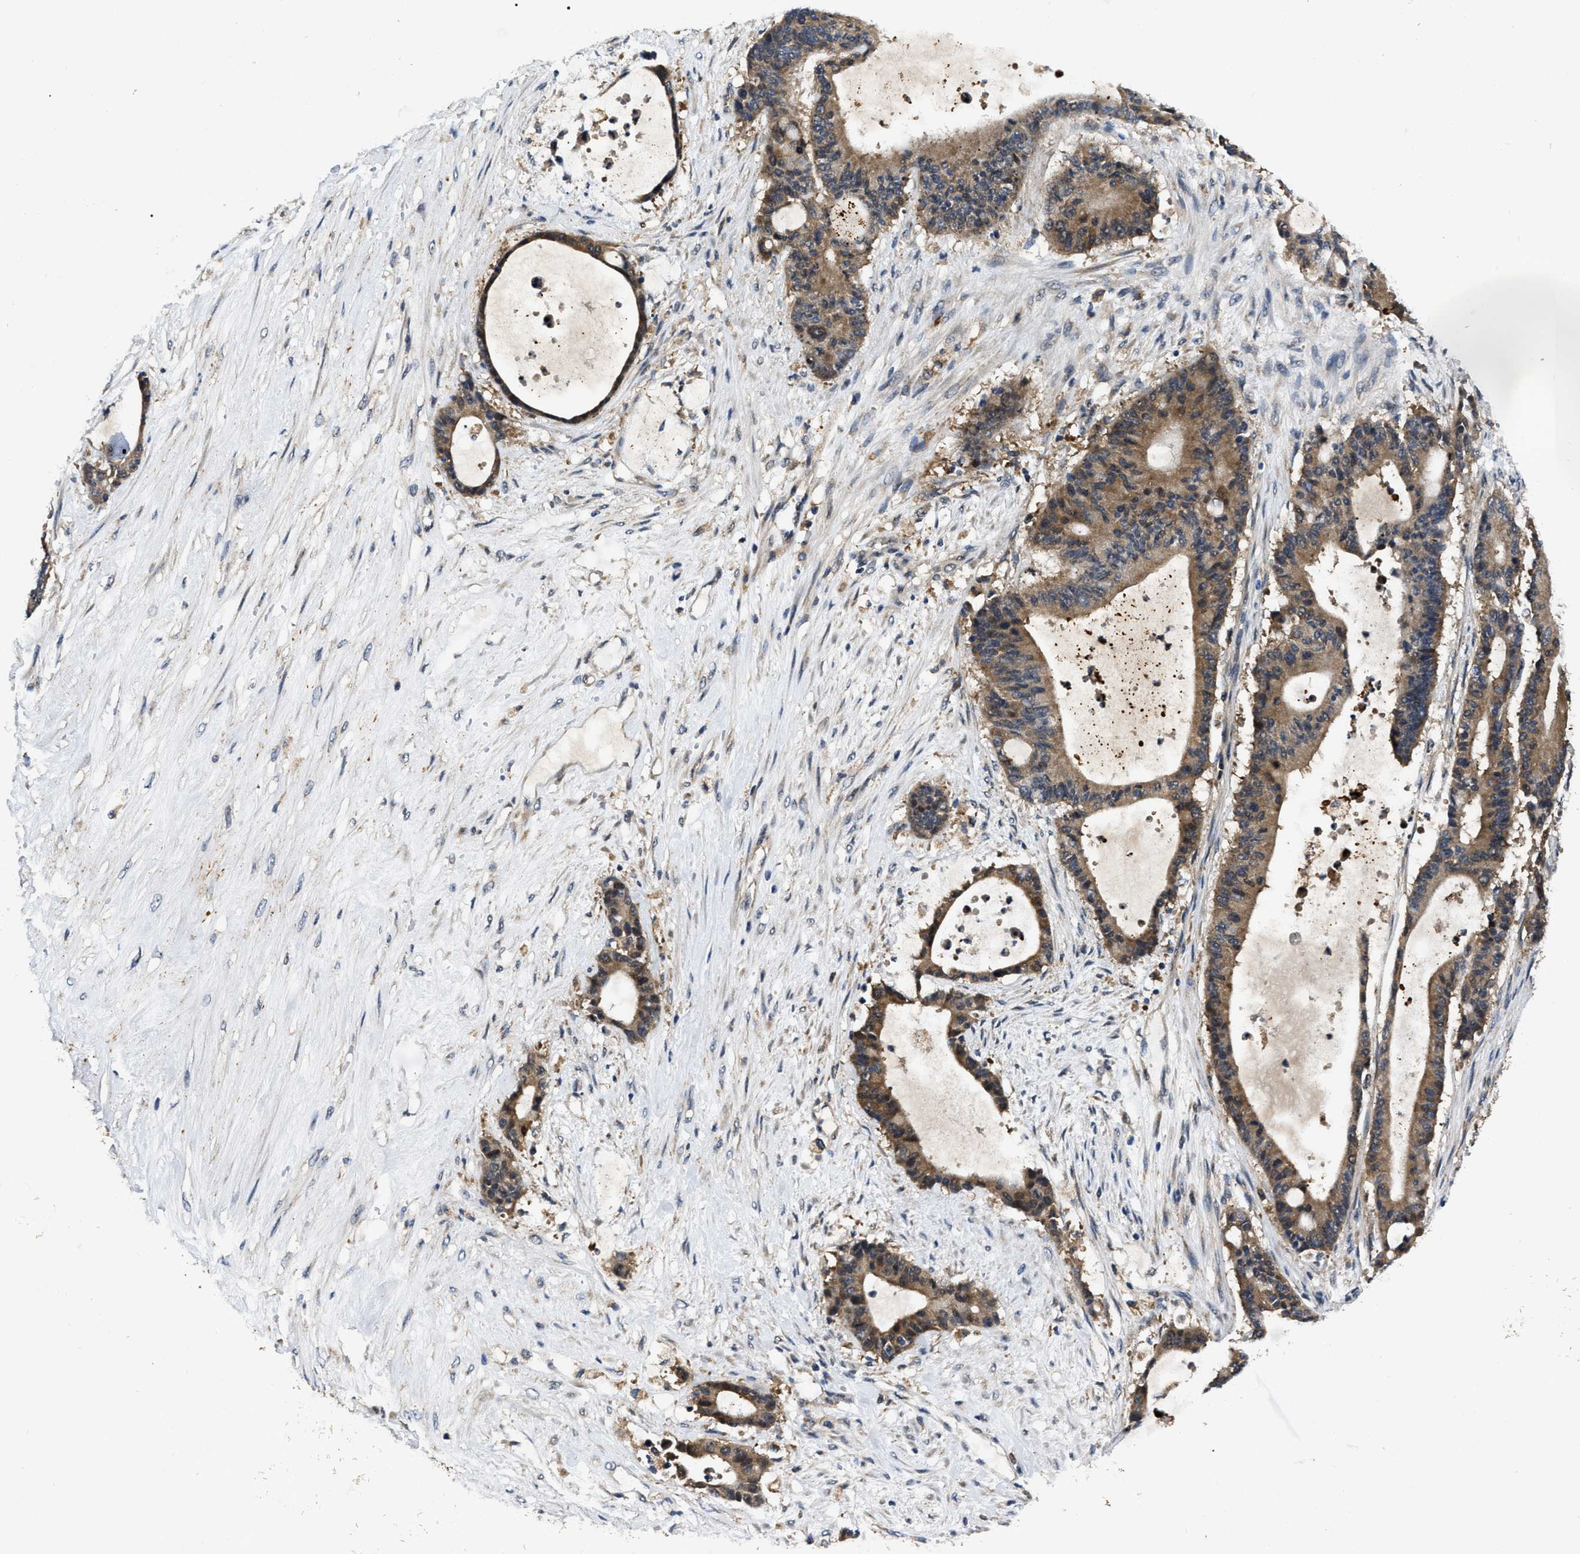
{"staining": {"intensity": "moderate", "quantity": ">75%", "location": "cytoplasmic/membranous"}, "tissue": "liver cancer", "cell_type": "Tumor cells", "image_type": "cancer", "snomed": [{"axis": "morphology", "description": "Normal tissue, NOS"}, {"axis": "morphology", "description": "Cholangiocarcinoma"}, {"axis": "topography", "description": "Liver"}, {"axis": "topography", "description": "Peripheral nerve tissue"}], "caption": "Human cholangiocarcinoma (liver) stained for a protein (brown) exhibits moderate cytoplasmic/membranous positive expression in about >75% of tumor cells.", "gene": "GET4", "patient": {"sex": "female", "age": 73}}